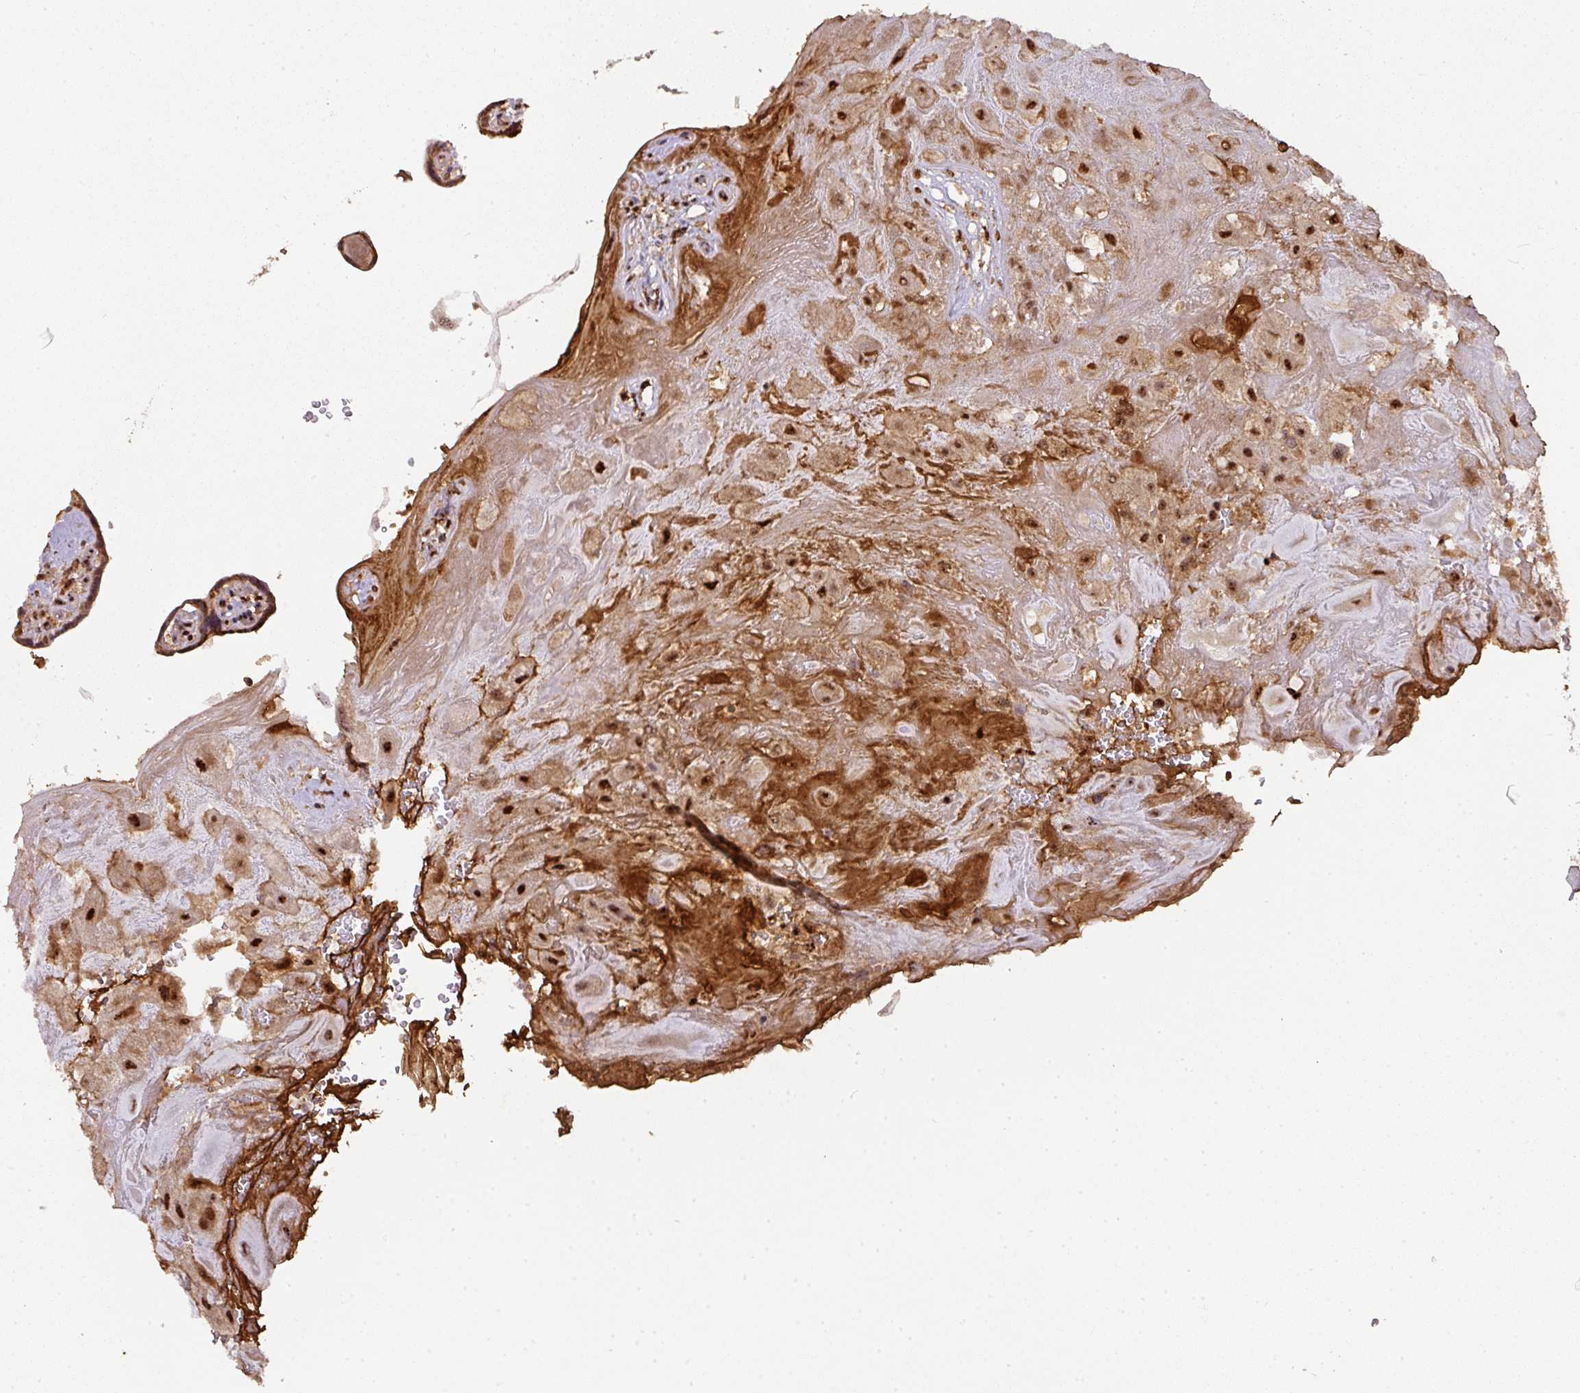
{"staining": {"intensity": "strong", "quantity": ">75%", "location": "cytoplasmic/membranous,nuclear"}, "tissue": "placenta", "cell_type": "Decidual cells", "image_type": "normal", "snomed": [{"axis": "morphology", "description": "Normal tissue, NOS"}, {"axis": "topography", "description": "Placenta"}], "caption": "A high-resolution image shows immunohistochemistry staining of unremarkable placenta, which reveals strong cytoplasmic/membranous,nuclear expression in approximately >75% of decidual cells.", "gene": "RANBP9", "patient": {"sex": "female", "age": 32}}